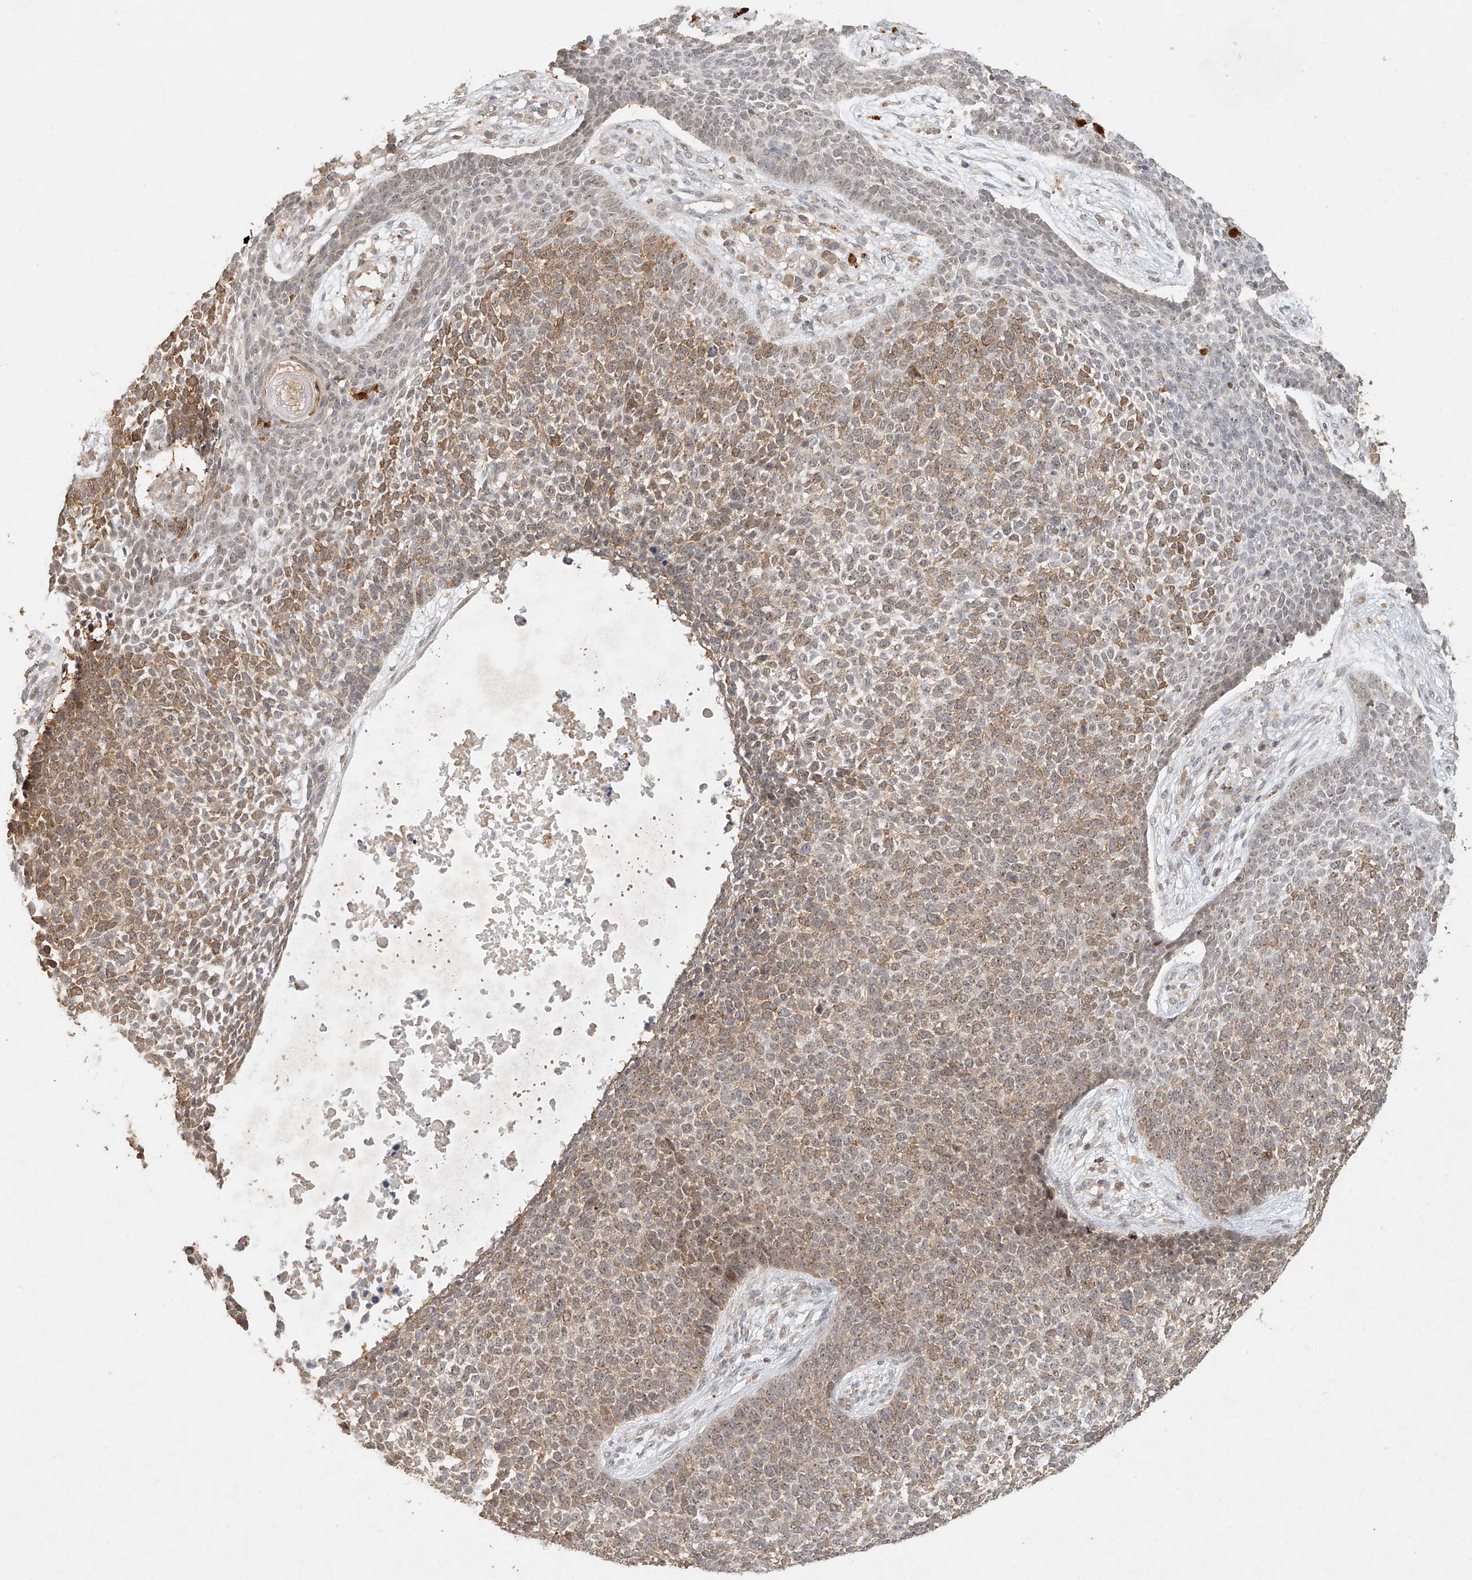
{"staining": {"intensity": "moderate", "quantity": ">75%", "location": "cytoplasmic/membranous"}, "tissue": "skin cancer", "cell_type": "Tumor cells", "image_type": "cancer", "snomed": [{"axis": "morphology", "description": "Basal cell carcinoma"}, {"axis": "topography", "description": "Skin"}], "caption": "Skin cancer tissue reveals moderate cytoplasmic/membranous positivity in about >75% of tumor cells, visualized by immunohistochemistry.", "gene": "CXorf58", "patient": {"sex": "female", "age": 84}}